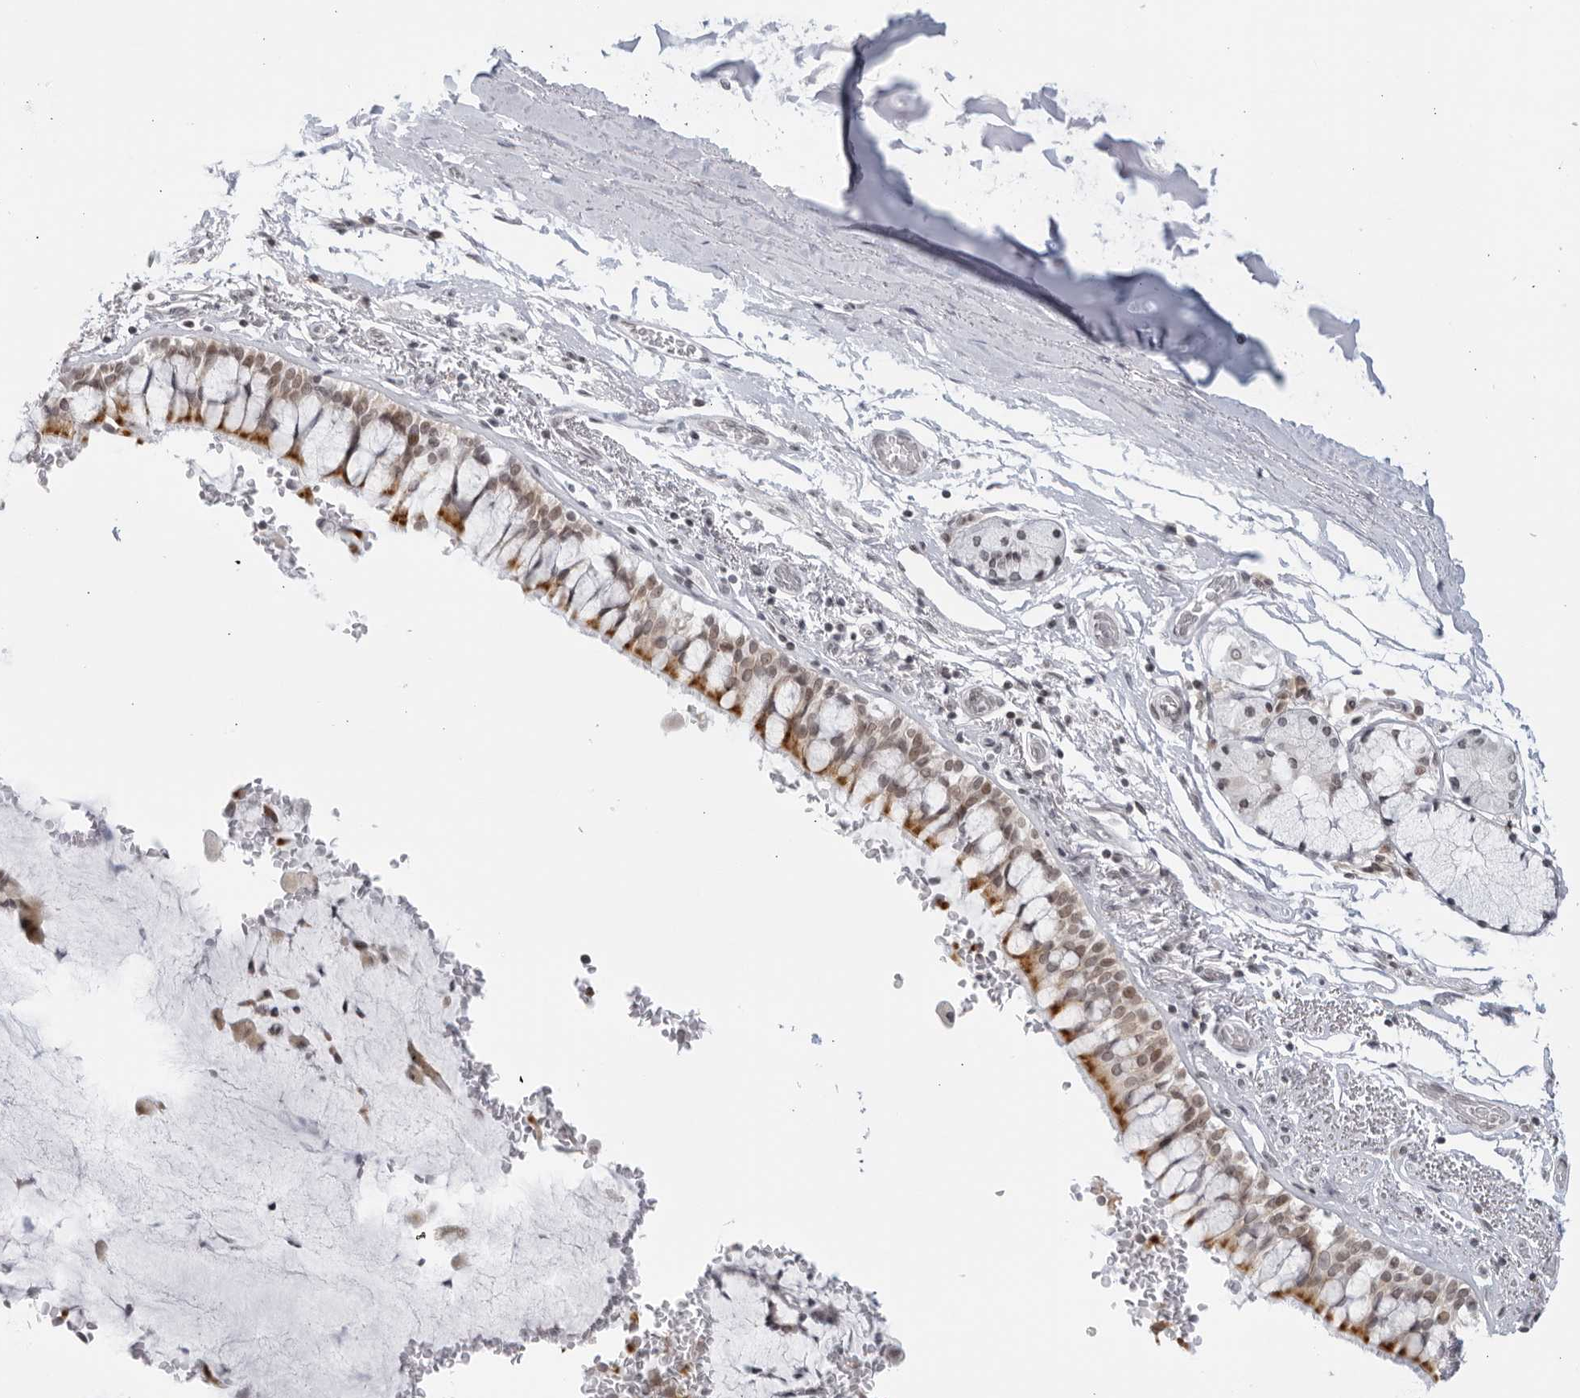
{"staining": {"intensity": "moderate", "quantity": "25%-75%", "location": "cytoplasmic/membranous"}, "tissue": "bronchus", "cell_type": "Respiratory epithelial cells", "image_type": "normal", "snomed": [{"axis": "morphology", "description": "Normal tissue, NOS"}, {"axis": "morphology", "description": "Inflammation, NOS"}, {"axis": "topography", "description": "Cartilage tissue"}, {"axis": "topography", "description": "Bronchus"}, {"axis": "topography", "description": "Lung"}], "caption": "Respiratory epithelial cells demonstrate medium levels of moderate cytoplasmic/membranous expression in about 25%-75% of cells in unremarkable bronchus. (DAB IHC with brightfield microscopy, high magnification).", "gene": "RAB11FIP3", "patient": {"sex": "female", "age": 64}}